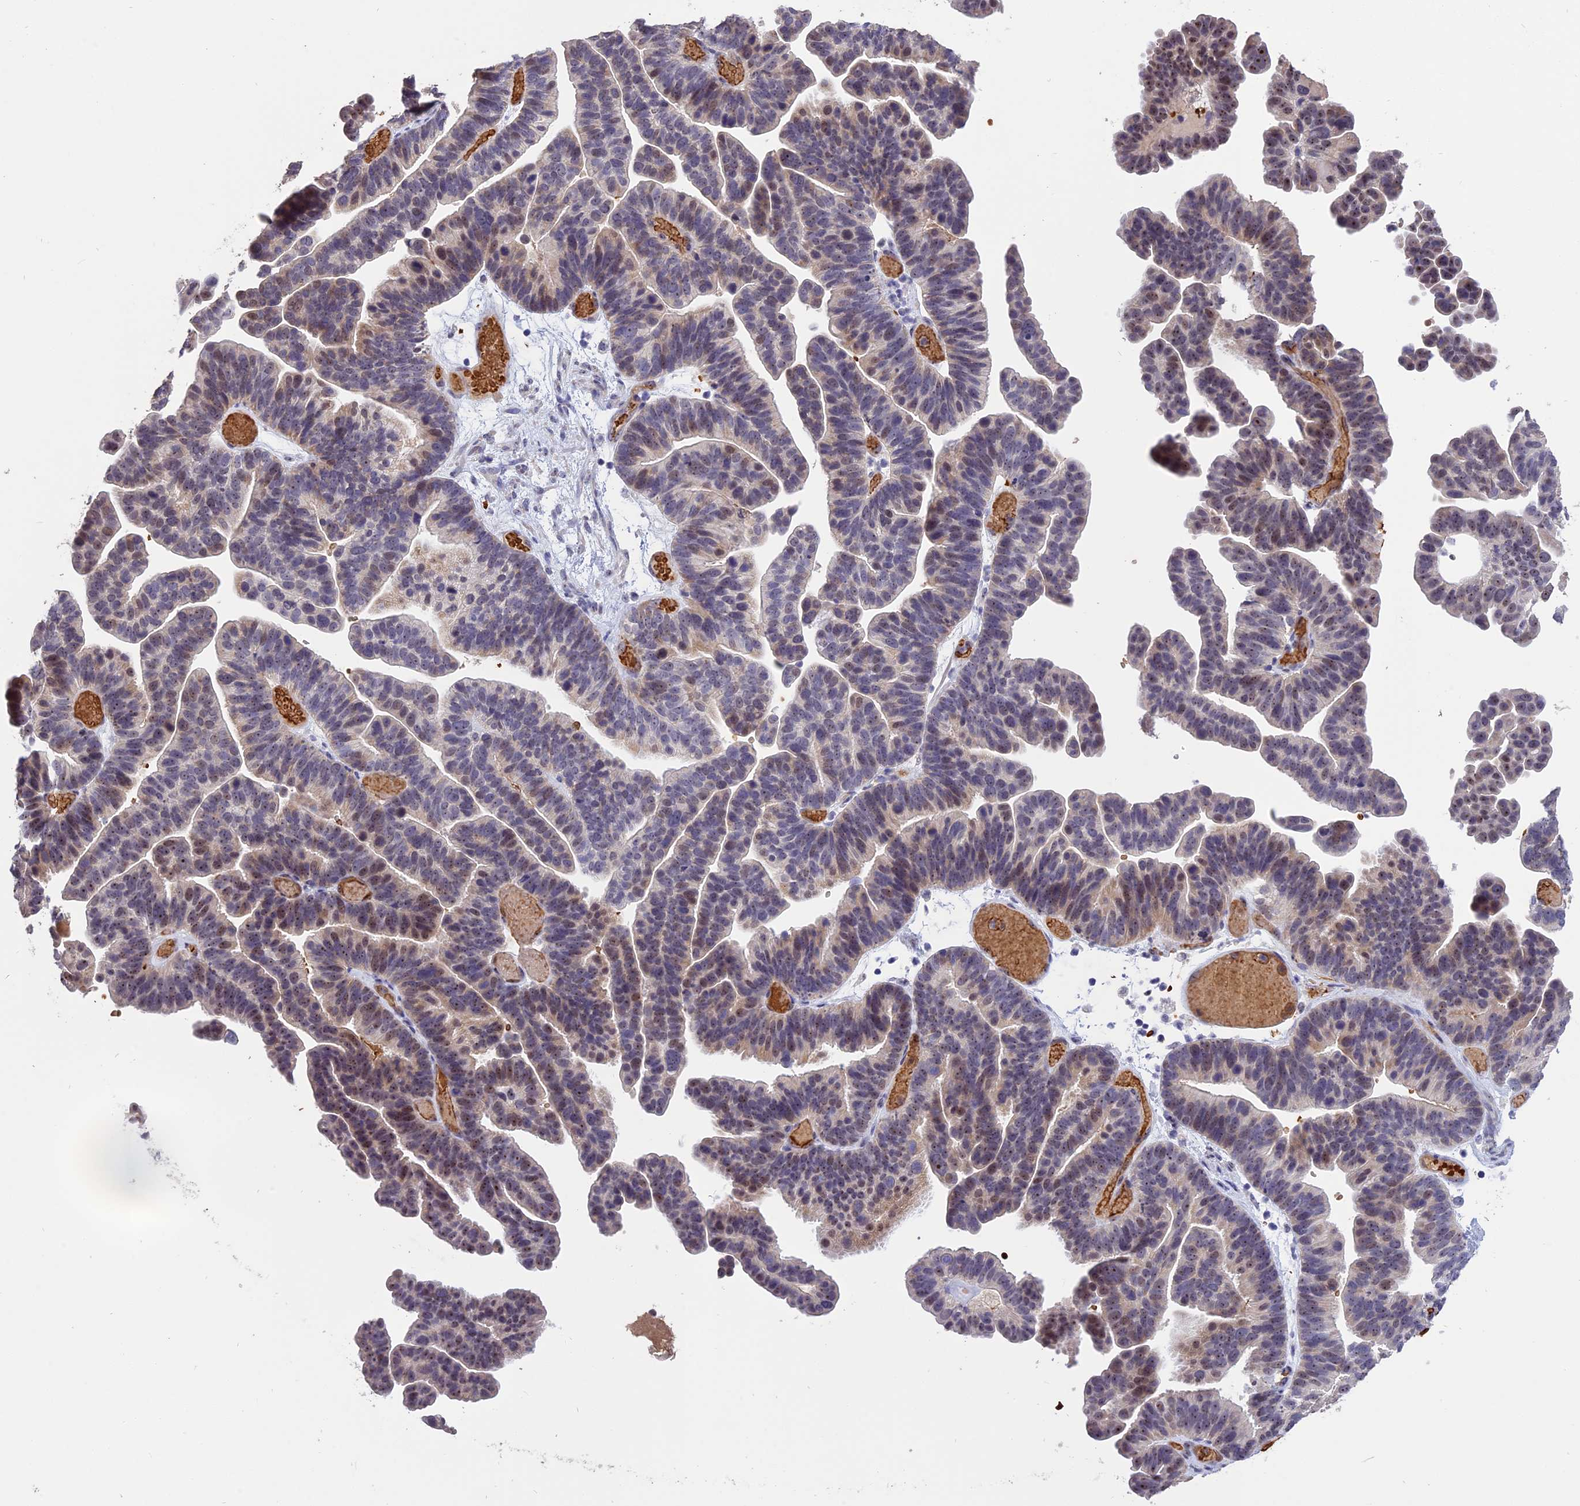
{"staining": {"intensity": "moderate", "quantity": "<25%", "location": "nuclear"}, "tissue": "ovarian cancer", "cell_type": "Tumor cells", "image_type": "cancer", "snomed": [{"axis": "morphology", "description": "Cystadenocarcinoma, serous, NOS"}, {"axis": "topography", "description": "Ovary"}], "caption": "Human ovarian serous cystadenocarcinoma stained for a protein (brown) demonstrates moderate nuclear positive staining in approximately <25% of tumor cells.", "gene": "KNOP1", "patient": {"sex": "female", "age": 56}}